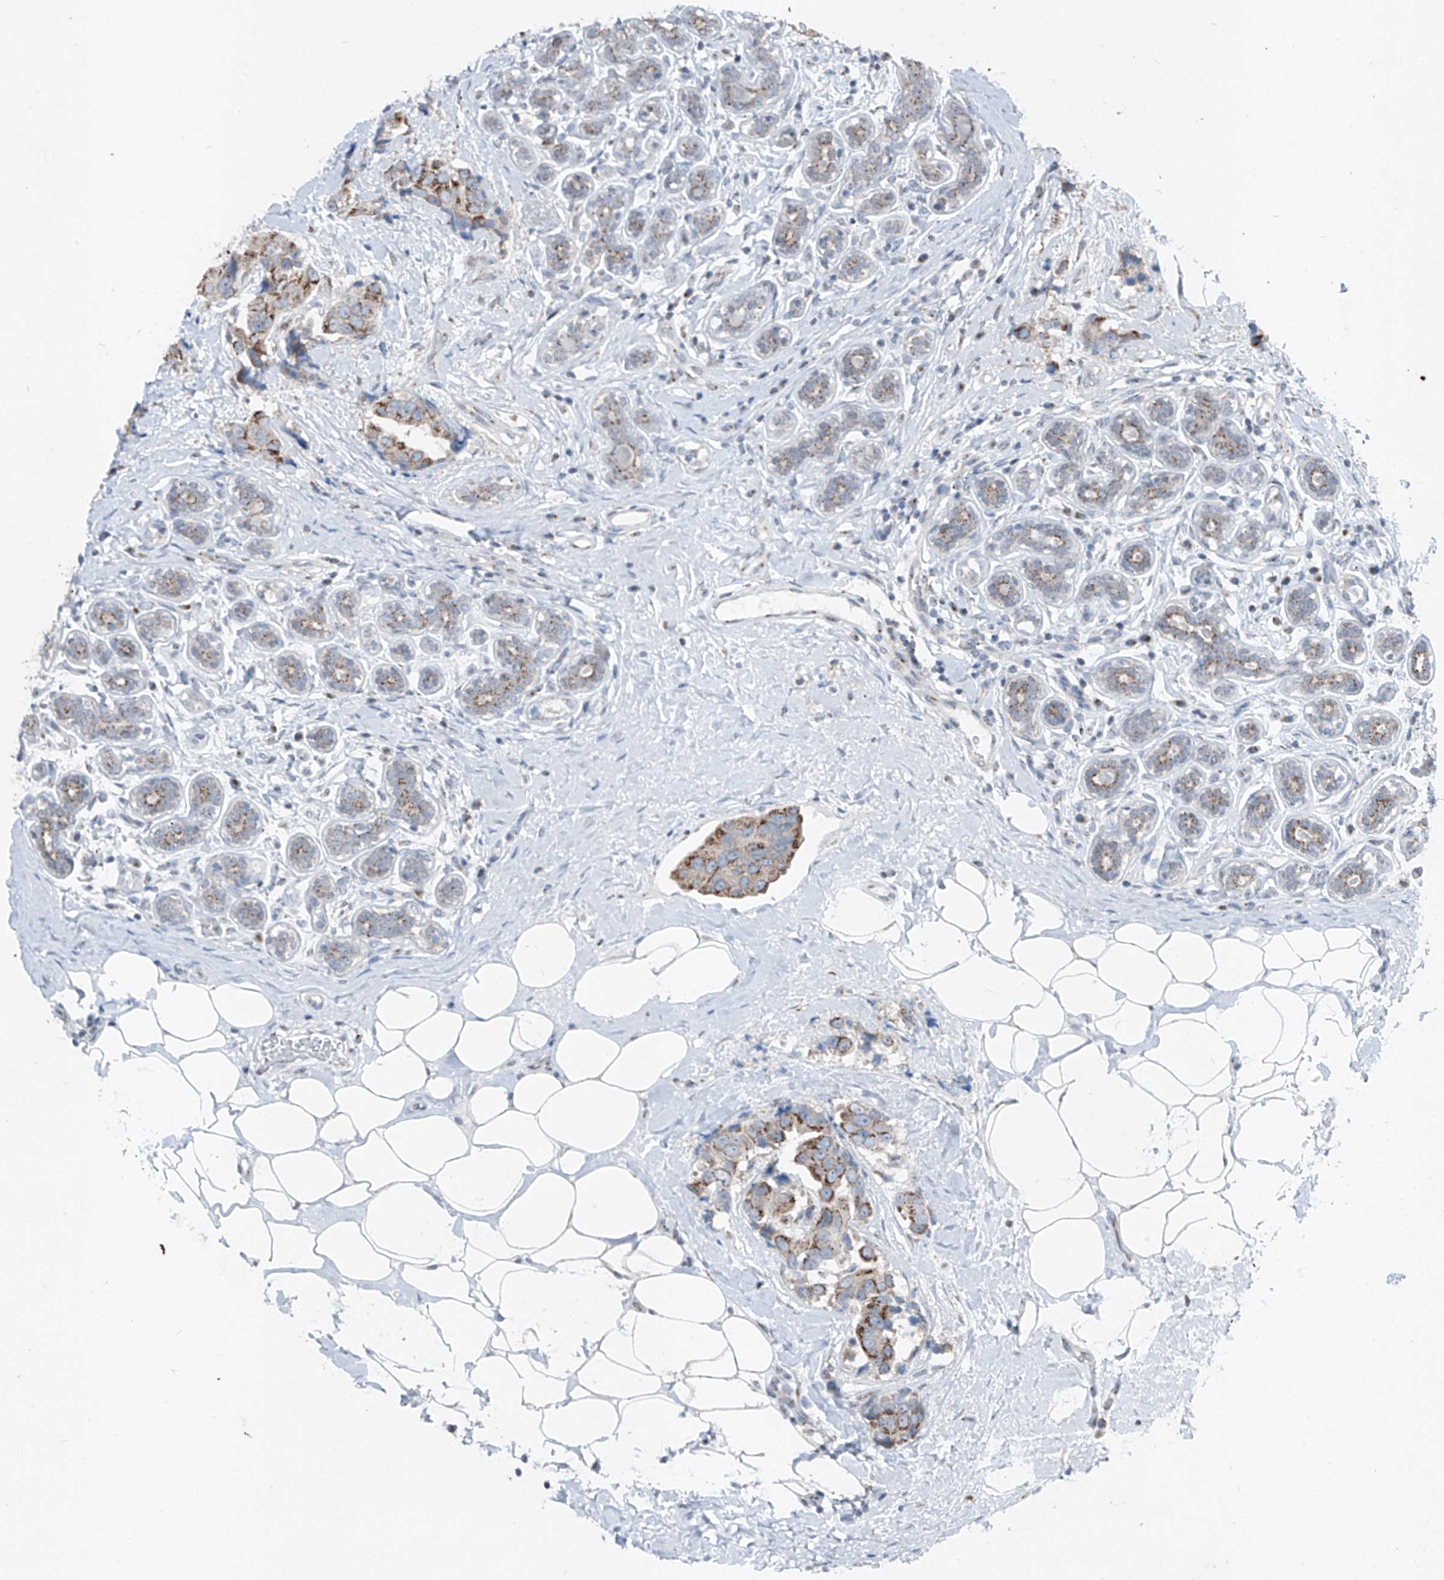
{"staining": {"intensity": "moderate", "quantity": ">75%", "location": "cytoplasmic/membranous"}, "tissue": "breast cancer", "cell_type": "Tumor cells", "image_type": "cancer", "snomed": [{"axis": "morphology", "description": "Normal tissue, NOS"}, {"axis": "morphology", "description": "Duct carcinoma"}, {"axis": "topography", "description": "Breast"}], "caption": "Immunohistochemistry of human intraductal carcinoma (breast) demonstrates medium levels of moderate cytoplasmic/membranous staining in approximately >75% of tumor cells. (DAB (3,3'-diaminobenzidine) = brown stain, brightfield microscopy at high magnification).", "gene": "DYRK1B", "patient": {"sex": "female", "age": 39}}